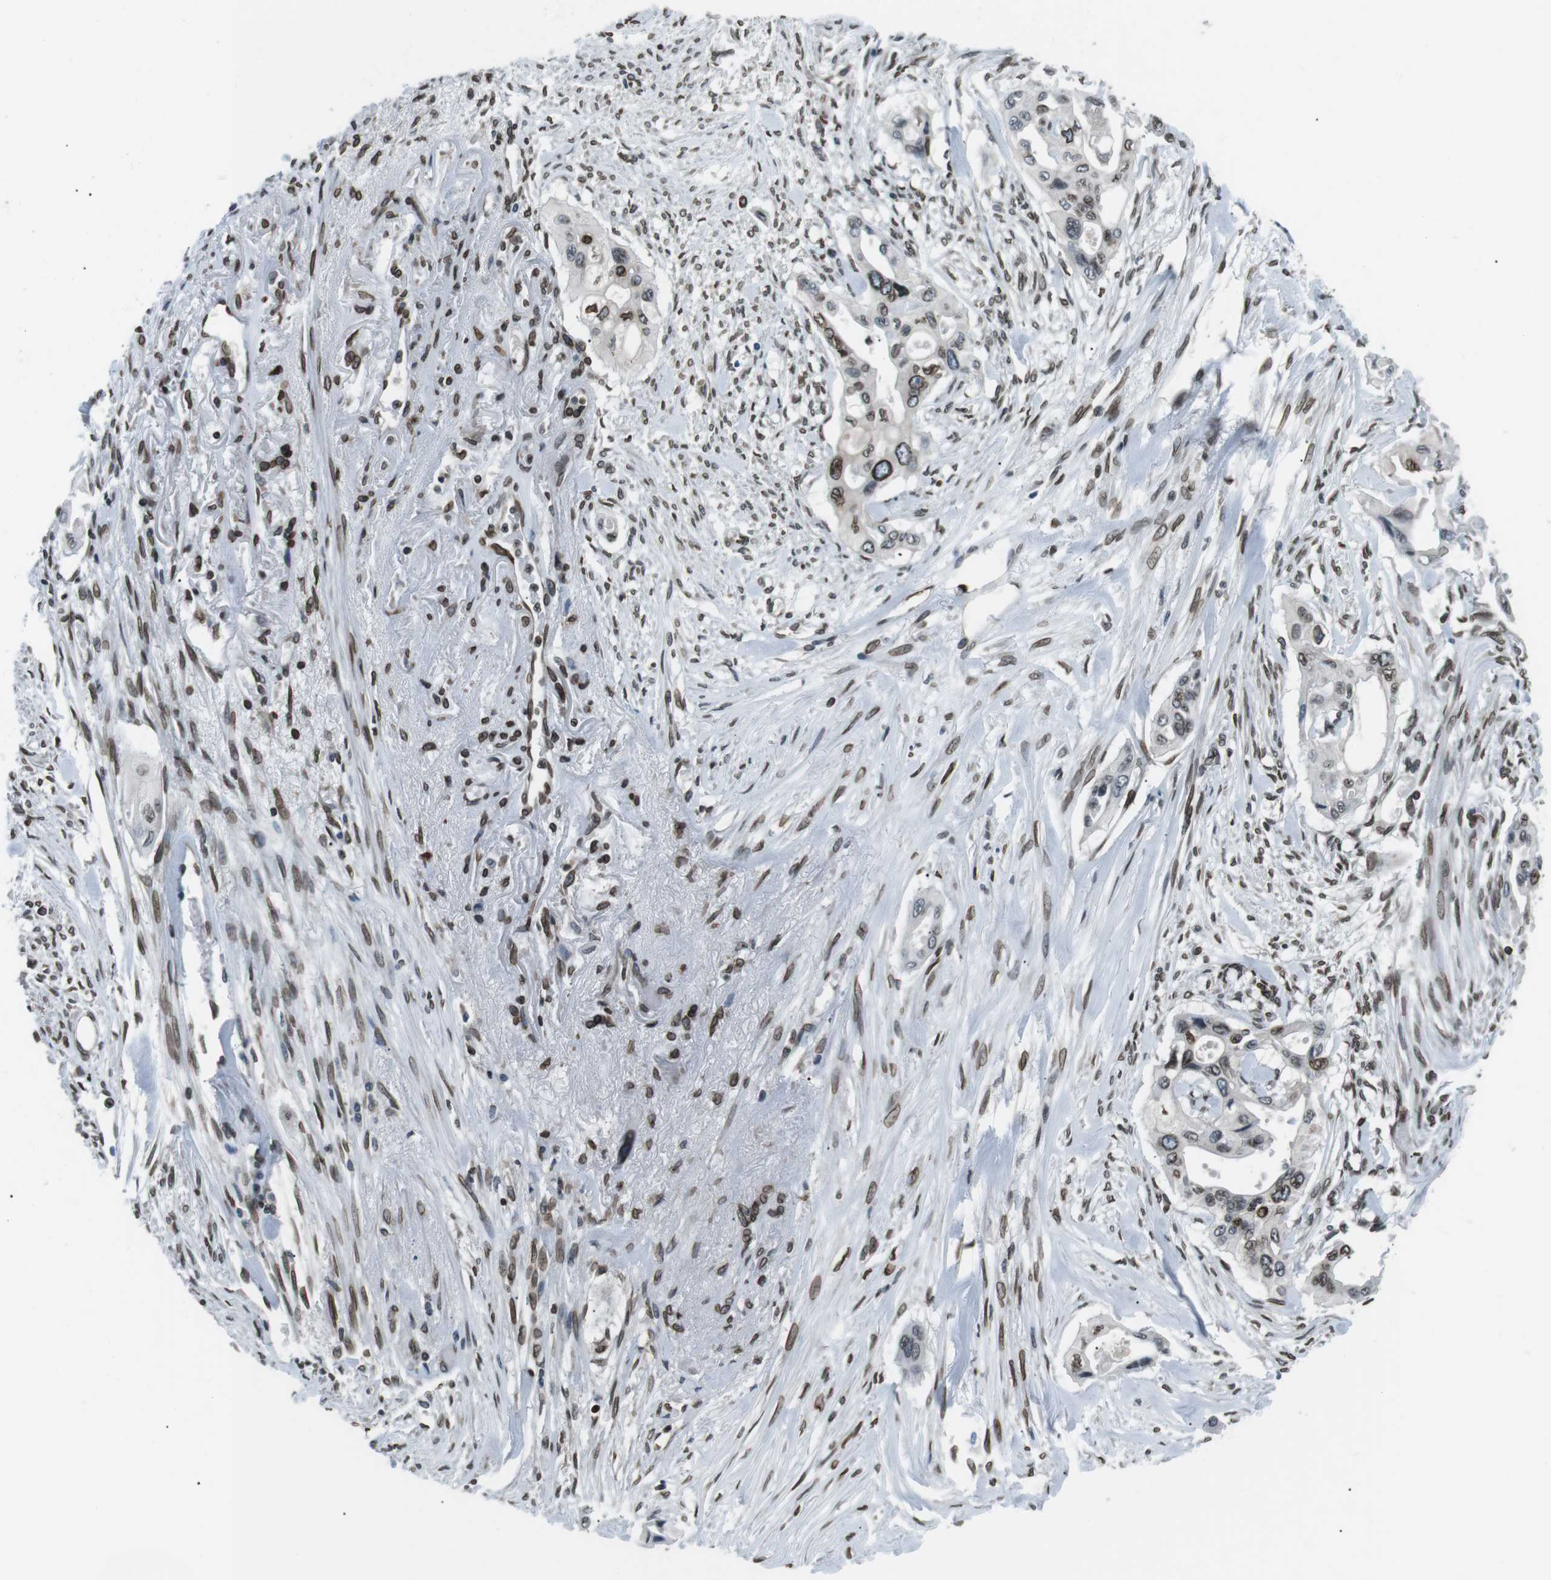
{"staining": {"intensity": "moderate", "quantity": "25%-75%", "location": "cytoplasmic/membranous,nuclear"}, "tissue": "pancreatic cancer", "cell_type": "Tumor cells", "image_type": "cancer", "snomed": [{"axis": "morphology", "description": "Adenocarcinoma, NOS"}, {"axis": "topography", "description": "Pancreas"}], "caption": "A brown stain shows moderate cytoplasmic/membranous and nuclear positivity of a protein in human pancreatic adenocarcinoma tumor cells.", "gene": "TMX4", "patient": {"sex": "male", "age": 77}}